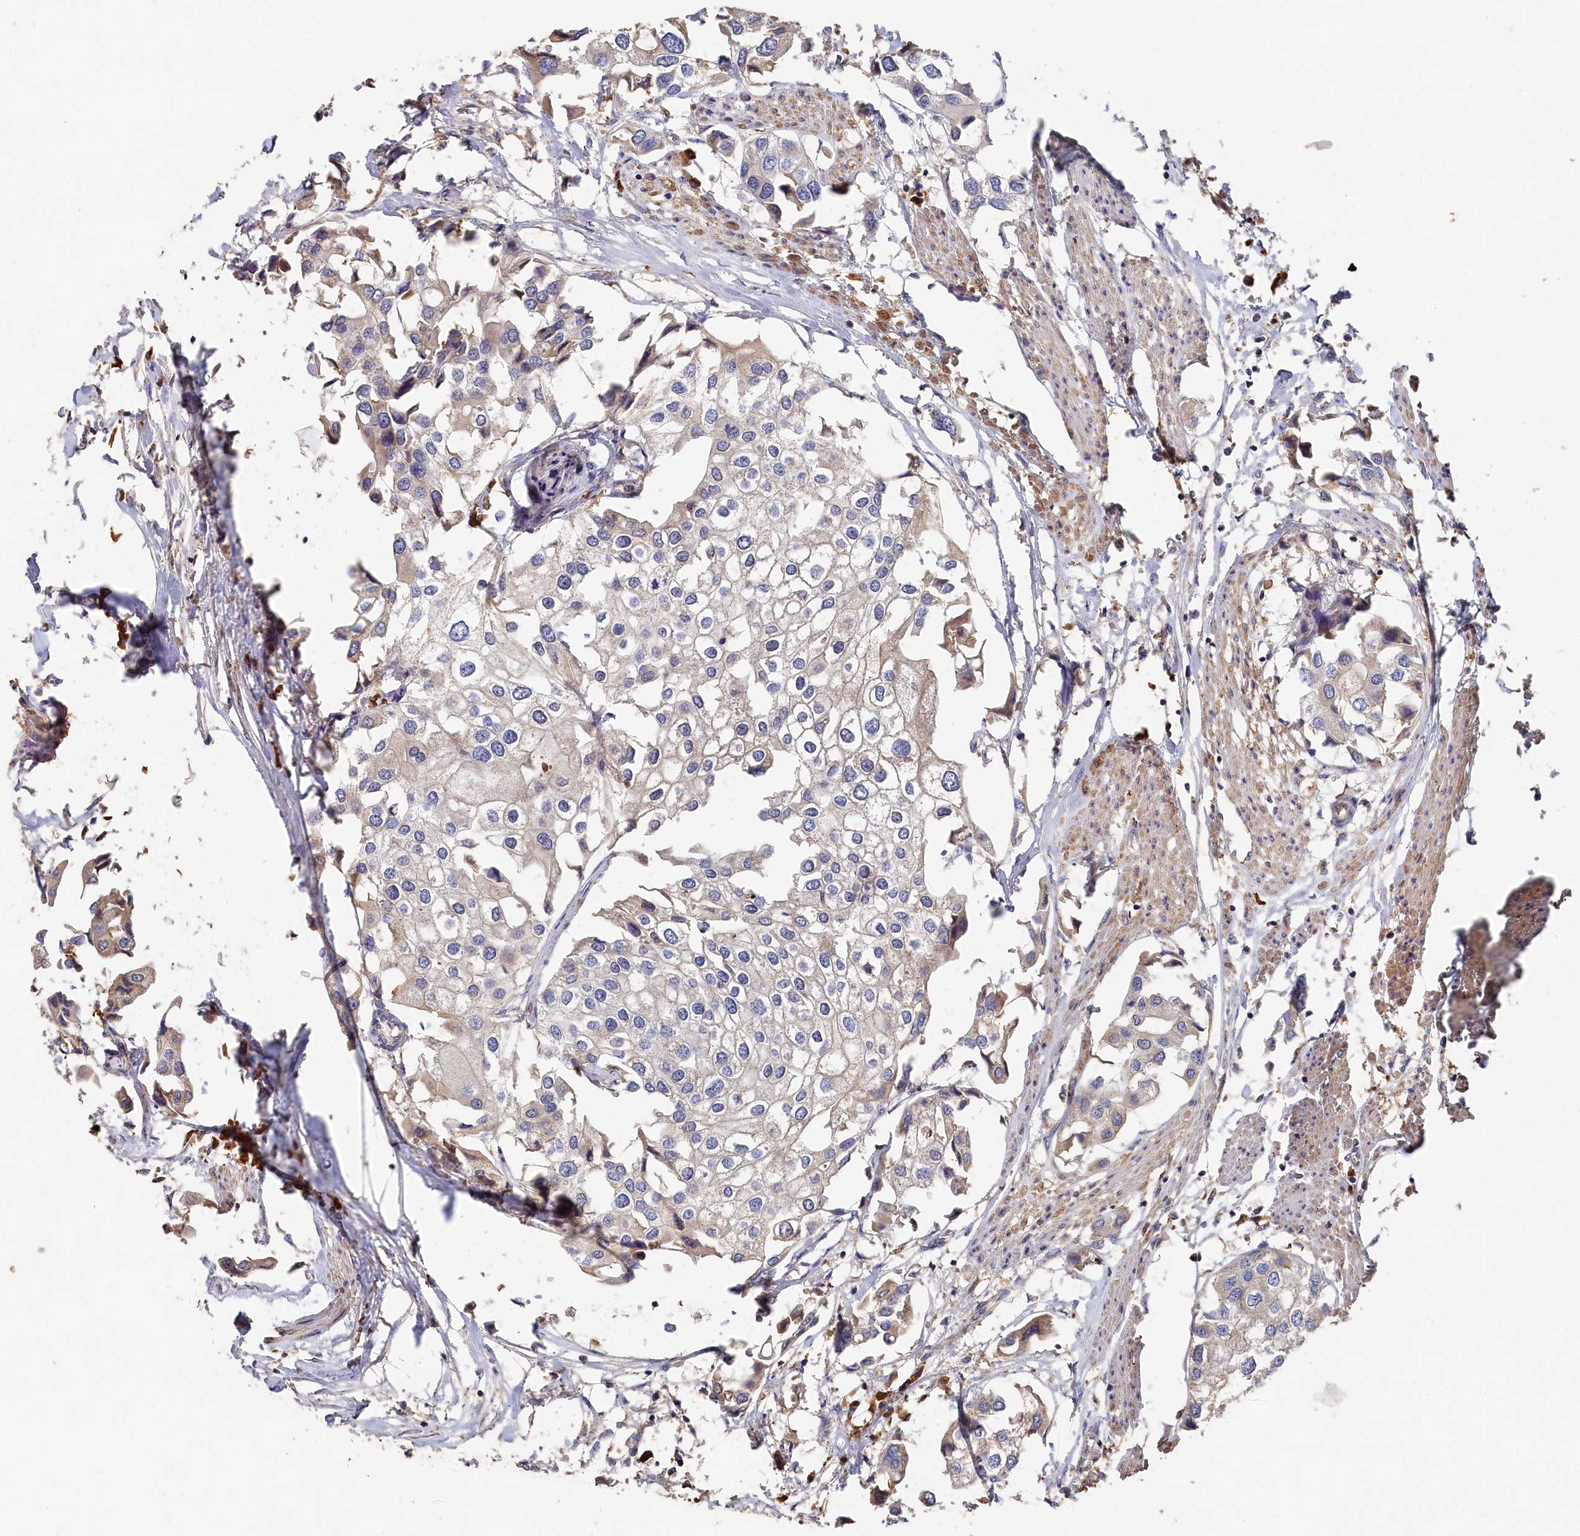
{"staining": {"intensity": "weak", "quantity": "<25%", "location": "cytoplasmic/membranous"}, "tissue": "urothelial cancer", "cell_type": "Tumor cells", "image_type": "cancer", "snomed": [{"axis": "morphology", "description": "Urothelial carcinoma, High grade"}, {"axis": "topography", "description": "Urinary bladder"}], "caption": "High power microscopy histopathology image of an immunohistochemistry micrograph of high-grade urothelial carcinoma, revealing no significant positivity in tumor cells.", "gene": "DHRS11", "patient": {"sex": "male", "age": 64}}